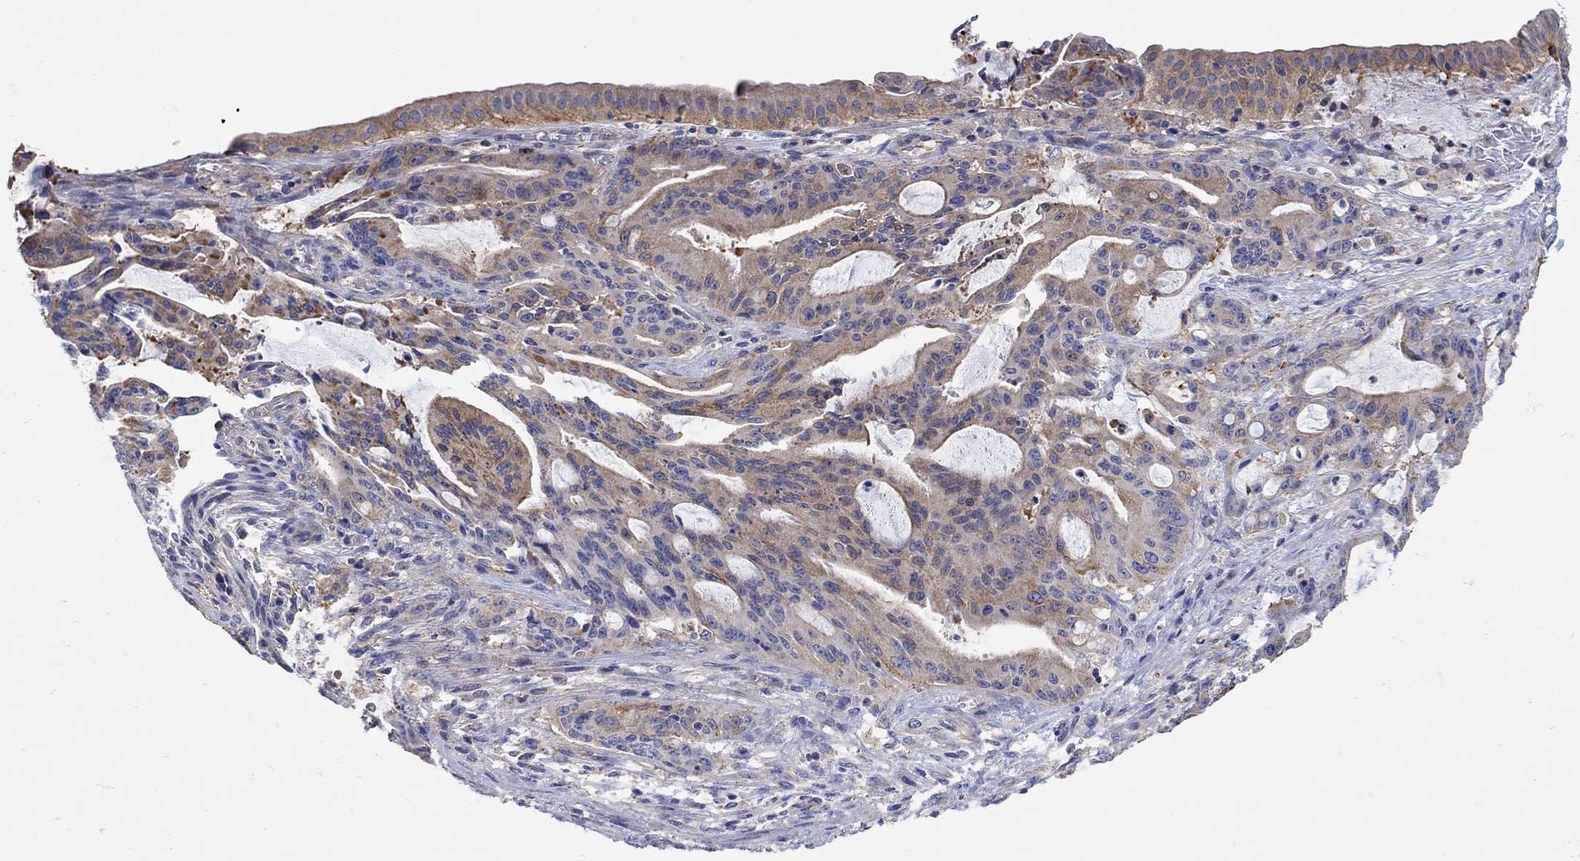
{"staining": {"intensity": "moderate", "quantity": "25%-75%", "location": "cytoplasmic/membranous"}, "tissue": "liver cancer", "cell_type": "Tumor cells", "image_type": "cancer", "snomed": [{"axis": "morphology", "description": "Cholangiocarcinoma"}, {"axis": "topography", "description": "Liver"}], "caption": "Immunohistochemistry (IHC) (DAB (3,3'-diaminobenzidine)) staining of human liver cancer displays moderate cytoplasmic/membranous protein expression in about 25%-75% of tumor cells.", "gene": "TEKT3", "patient": {"sex": "female", "age": 73}}